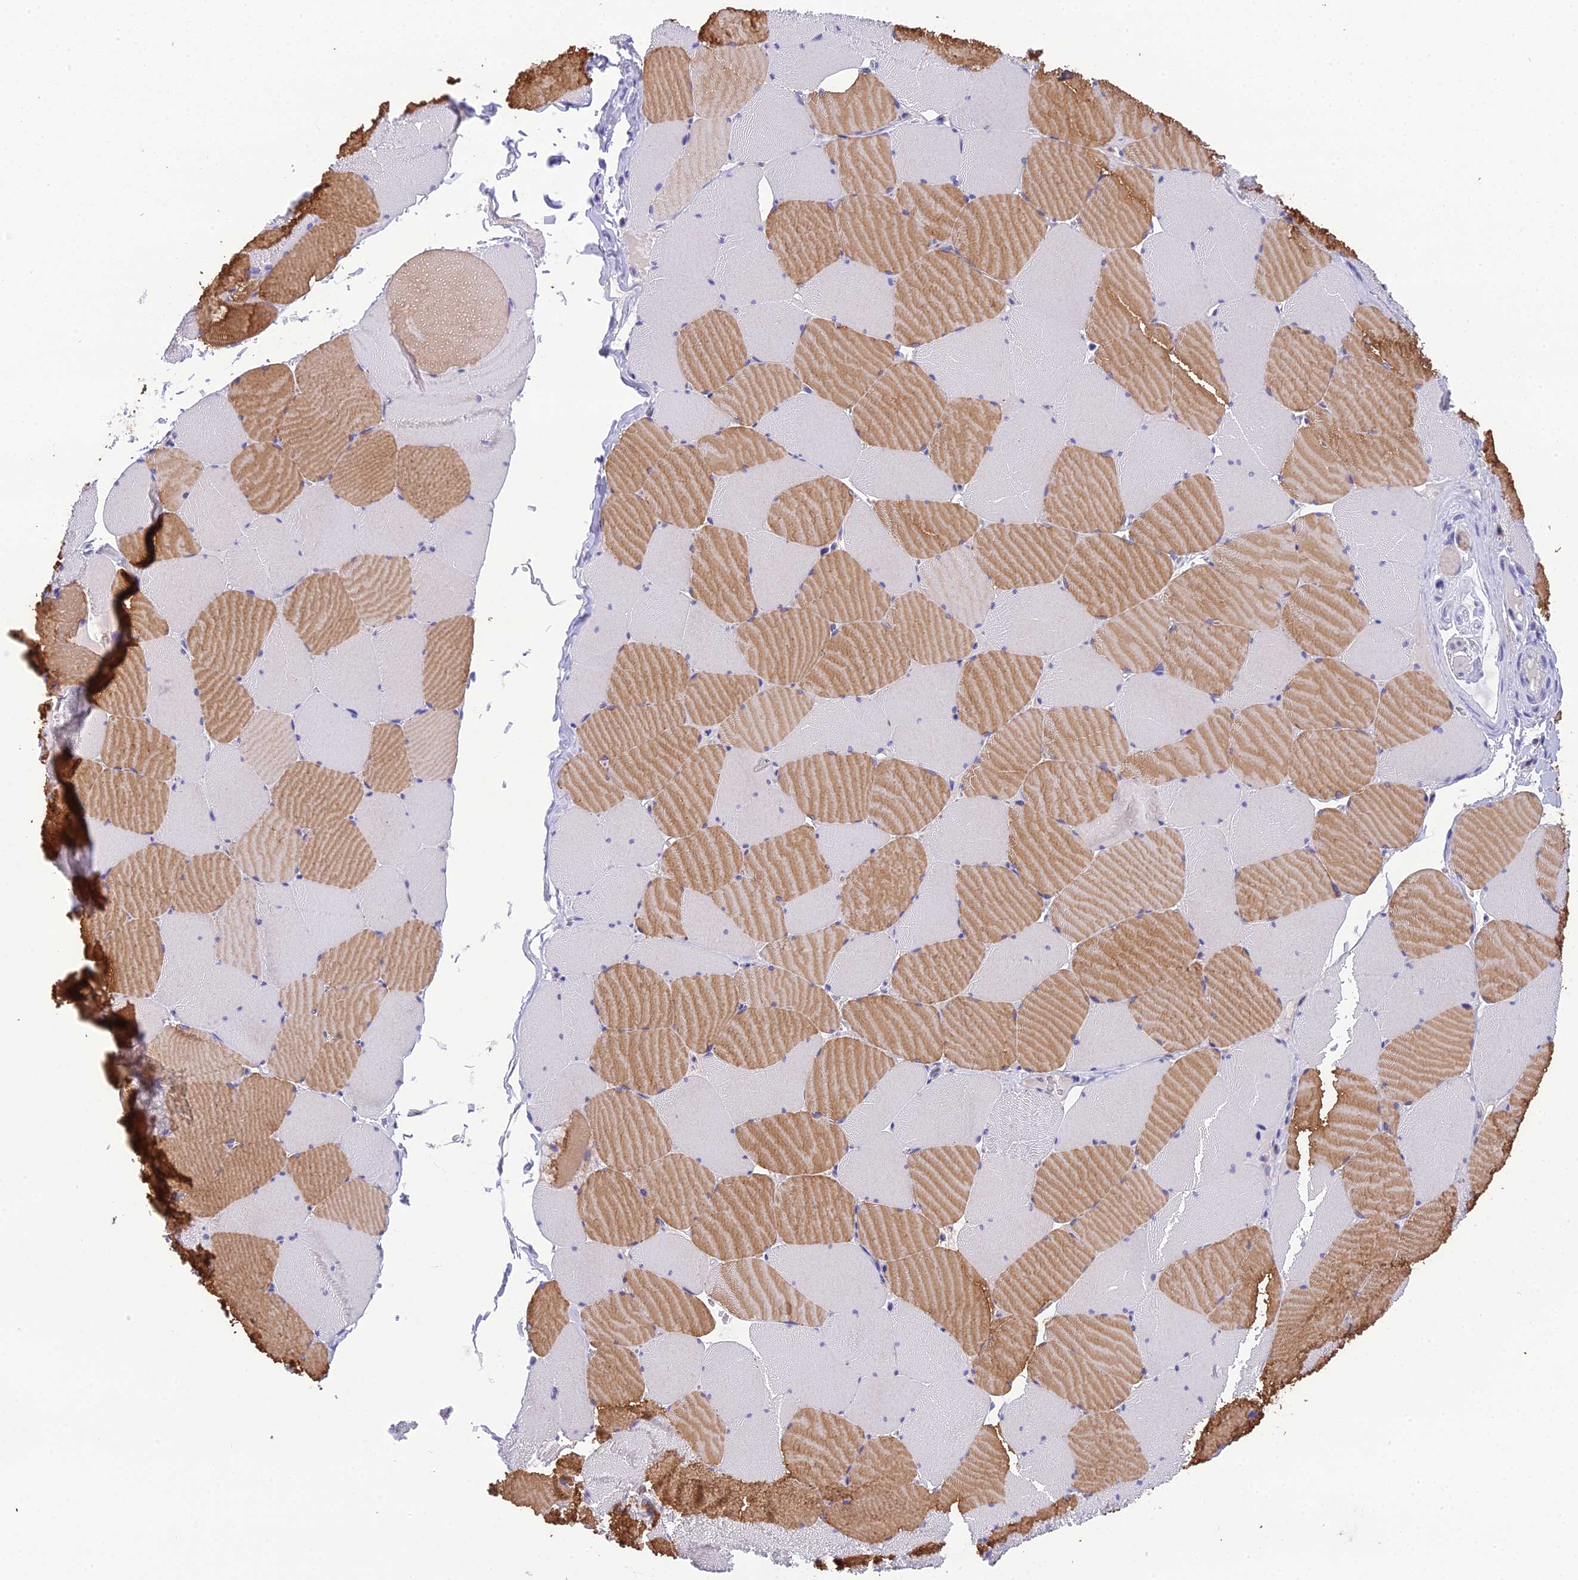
{"staining": {"intensity": "moderate", "quantity": "25%-75%", "location": "cytoplasmic/membranous"}, "tissue": "skeletal muscle", "cell_type": "Myocytes", "image_type": "normal", "snomed": [{"axis": "morphology", "description": "Normal tissue, NOS"}, {"axis": "topography", "description": "Skeletal muscle"}, {"axis": "topography", "description": "Head-Neck"}], "caption": "DAB immunohistochemical staining of benign skeletal muscle reveals moderate cytoplasmic/membranous protein positivity in about 25%-75% of myocytes.", "gene": "KIAA0408", "patient": {"sex": "male", "age": 66}}